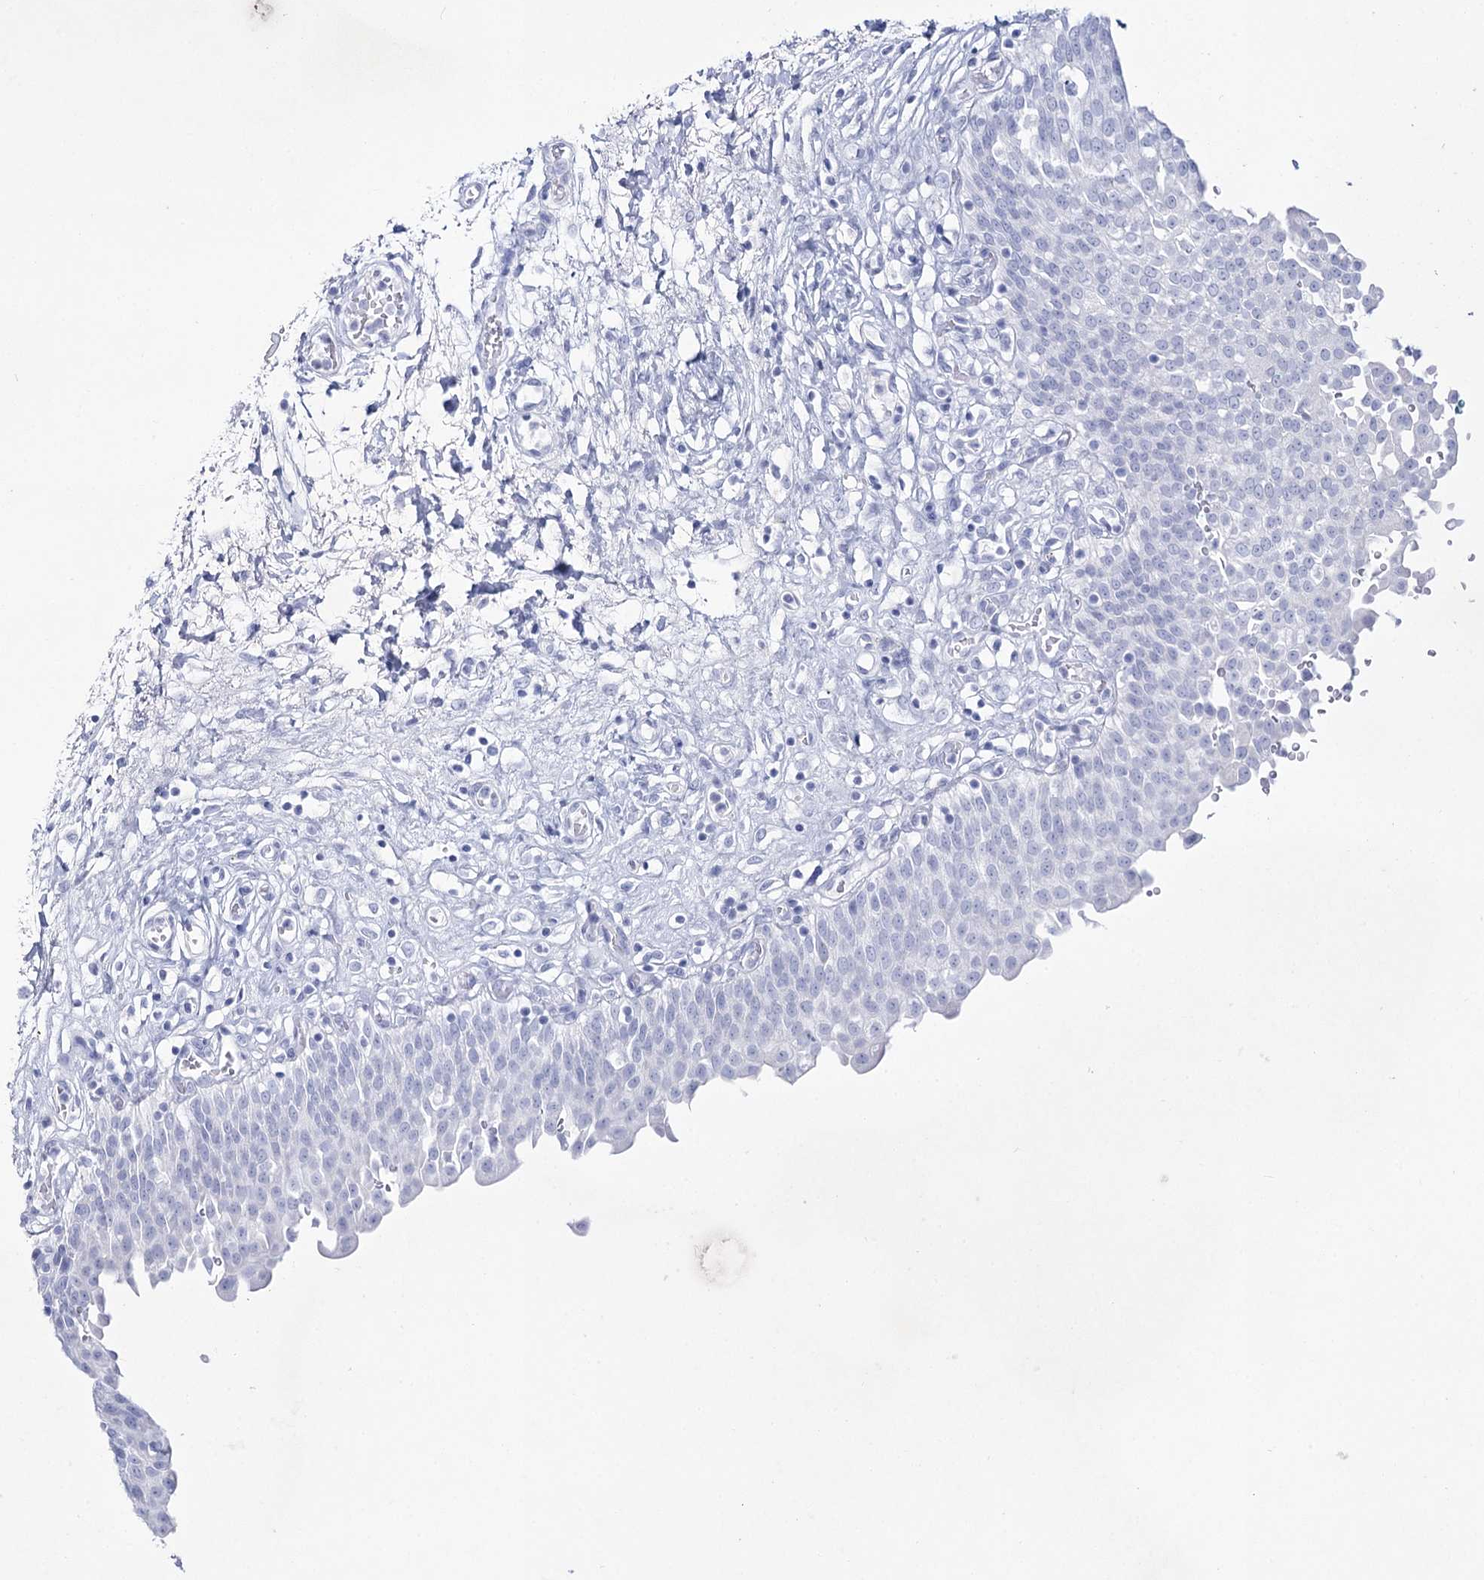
{"staining": {"intensity": "negative", "quantity": "none", "location": "none"}, "tissue": "urinary bladder", "cell_type": "Urothelial cells", "image_type": "normal", "snomed": [{"axis": "morphology", "description": "Urothelial carcinoma, High grade"}, {"axis": "topography", "description": "Urinary bladder"}], "caption": "A photomicrograph of urinary bladder stained for a protein displays no brown staining in urothelial cells. (Stains: DAB (3,3'-diaminobenzidine) immunohistochemistry (IHC) with hematoxylin counter stain, Microscopy: brightfield microscopy at high magnification).", "gene": "RNF186", "patient": {"sex": "male", "age": 46}}